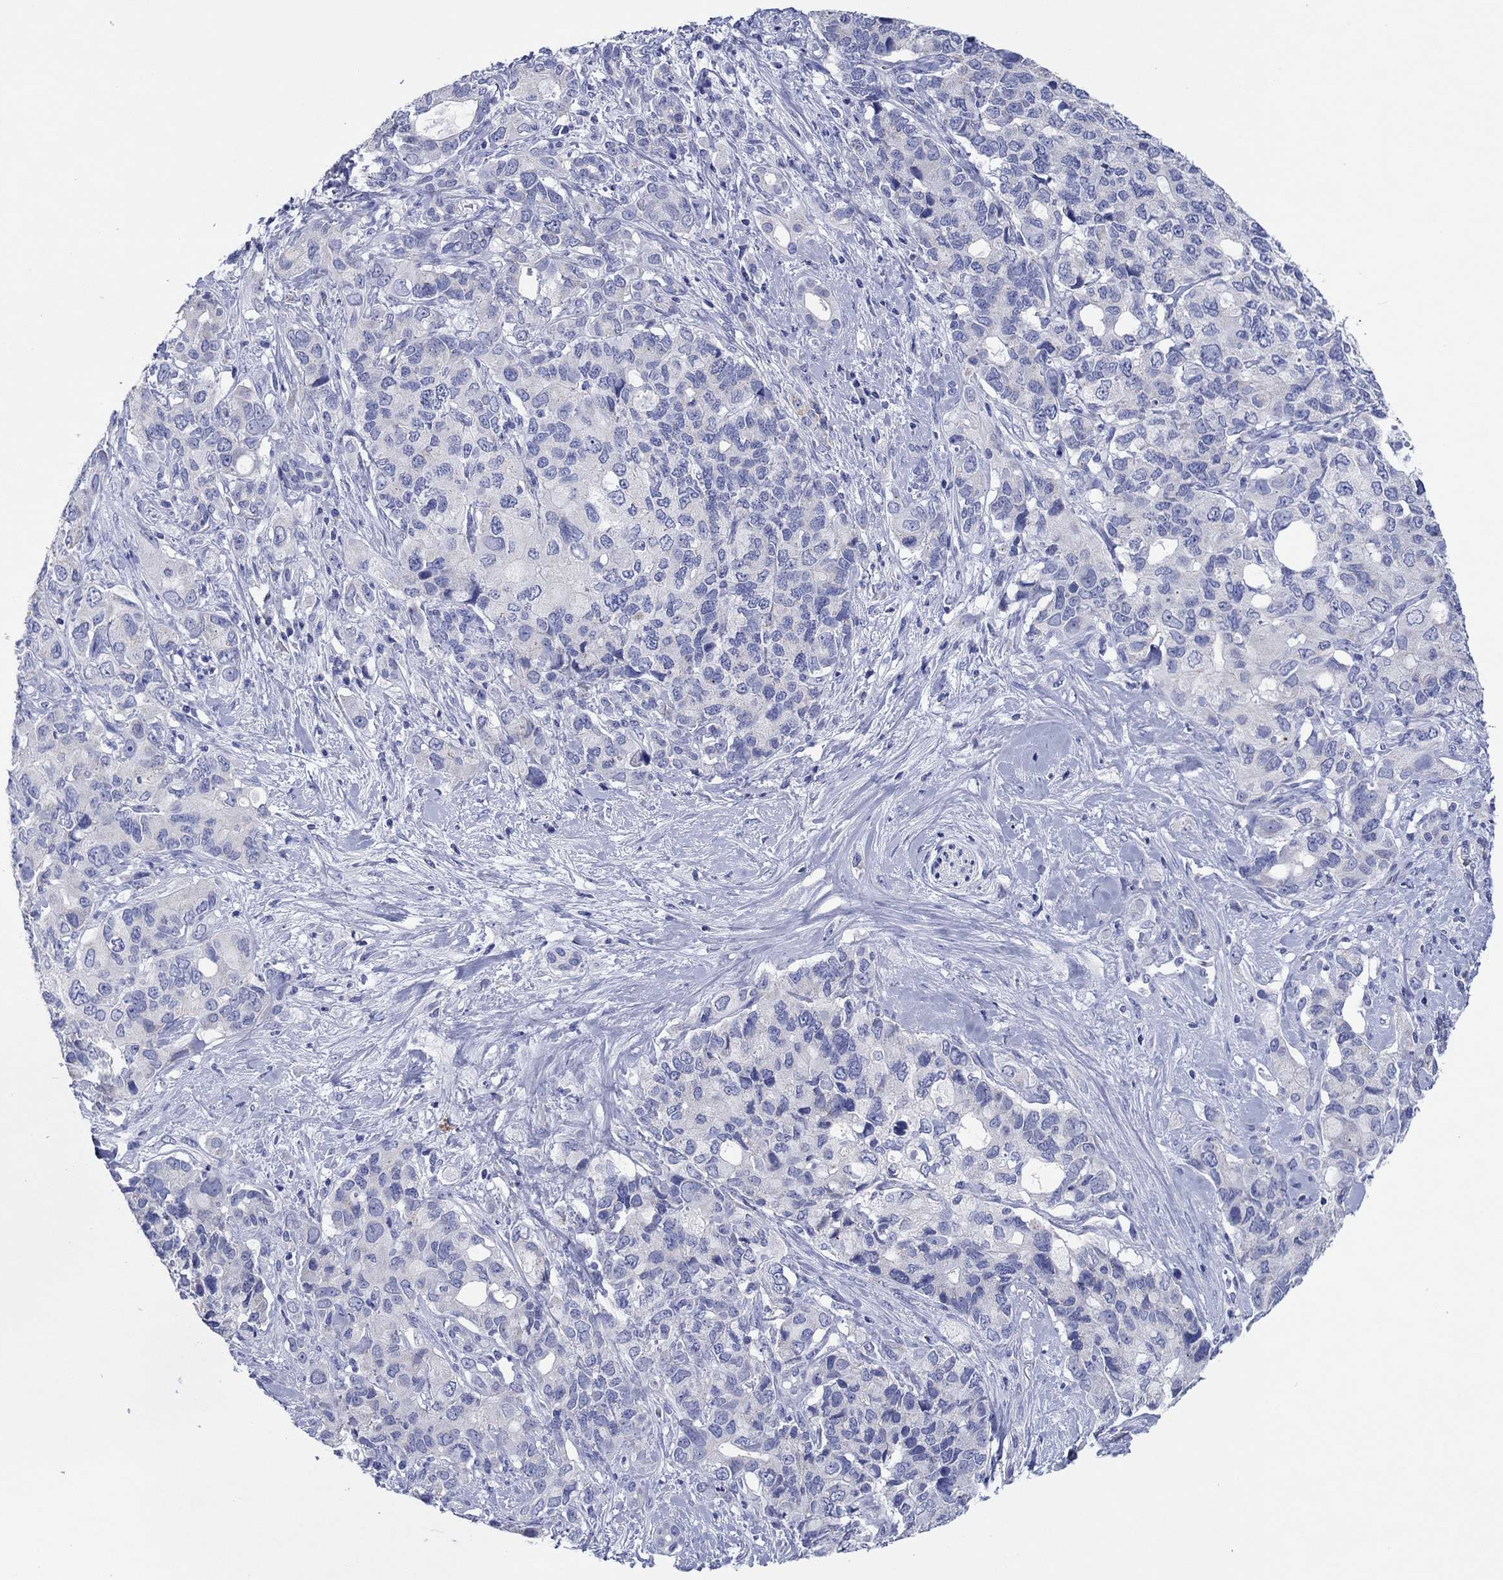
{"staining": {"intensity": "negative", "quantity": "none", "location": "none"}, "tissue": "pancreatic cancer", "cell_type": "Tumor cells", "image_type": "cancer", "snomed": [{"axis": "morphology", "description": "Adenocarcinoma, NOS"}, {"axis": "topography", "description": "Pancreas"}], "caption": "A high-resolution micrograph shows immunohistochemistry (IHC) staining of pancreatic cancer (adenocarcinoma), which displays no significant staining in tumor cells. (Brightfield microscopy of DAB (3,3'-diaminobenzidine) immunohistochemistry at high magnification).", "gene": "HCRT", "patient": {"sex": "female", "age": 56}}